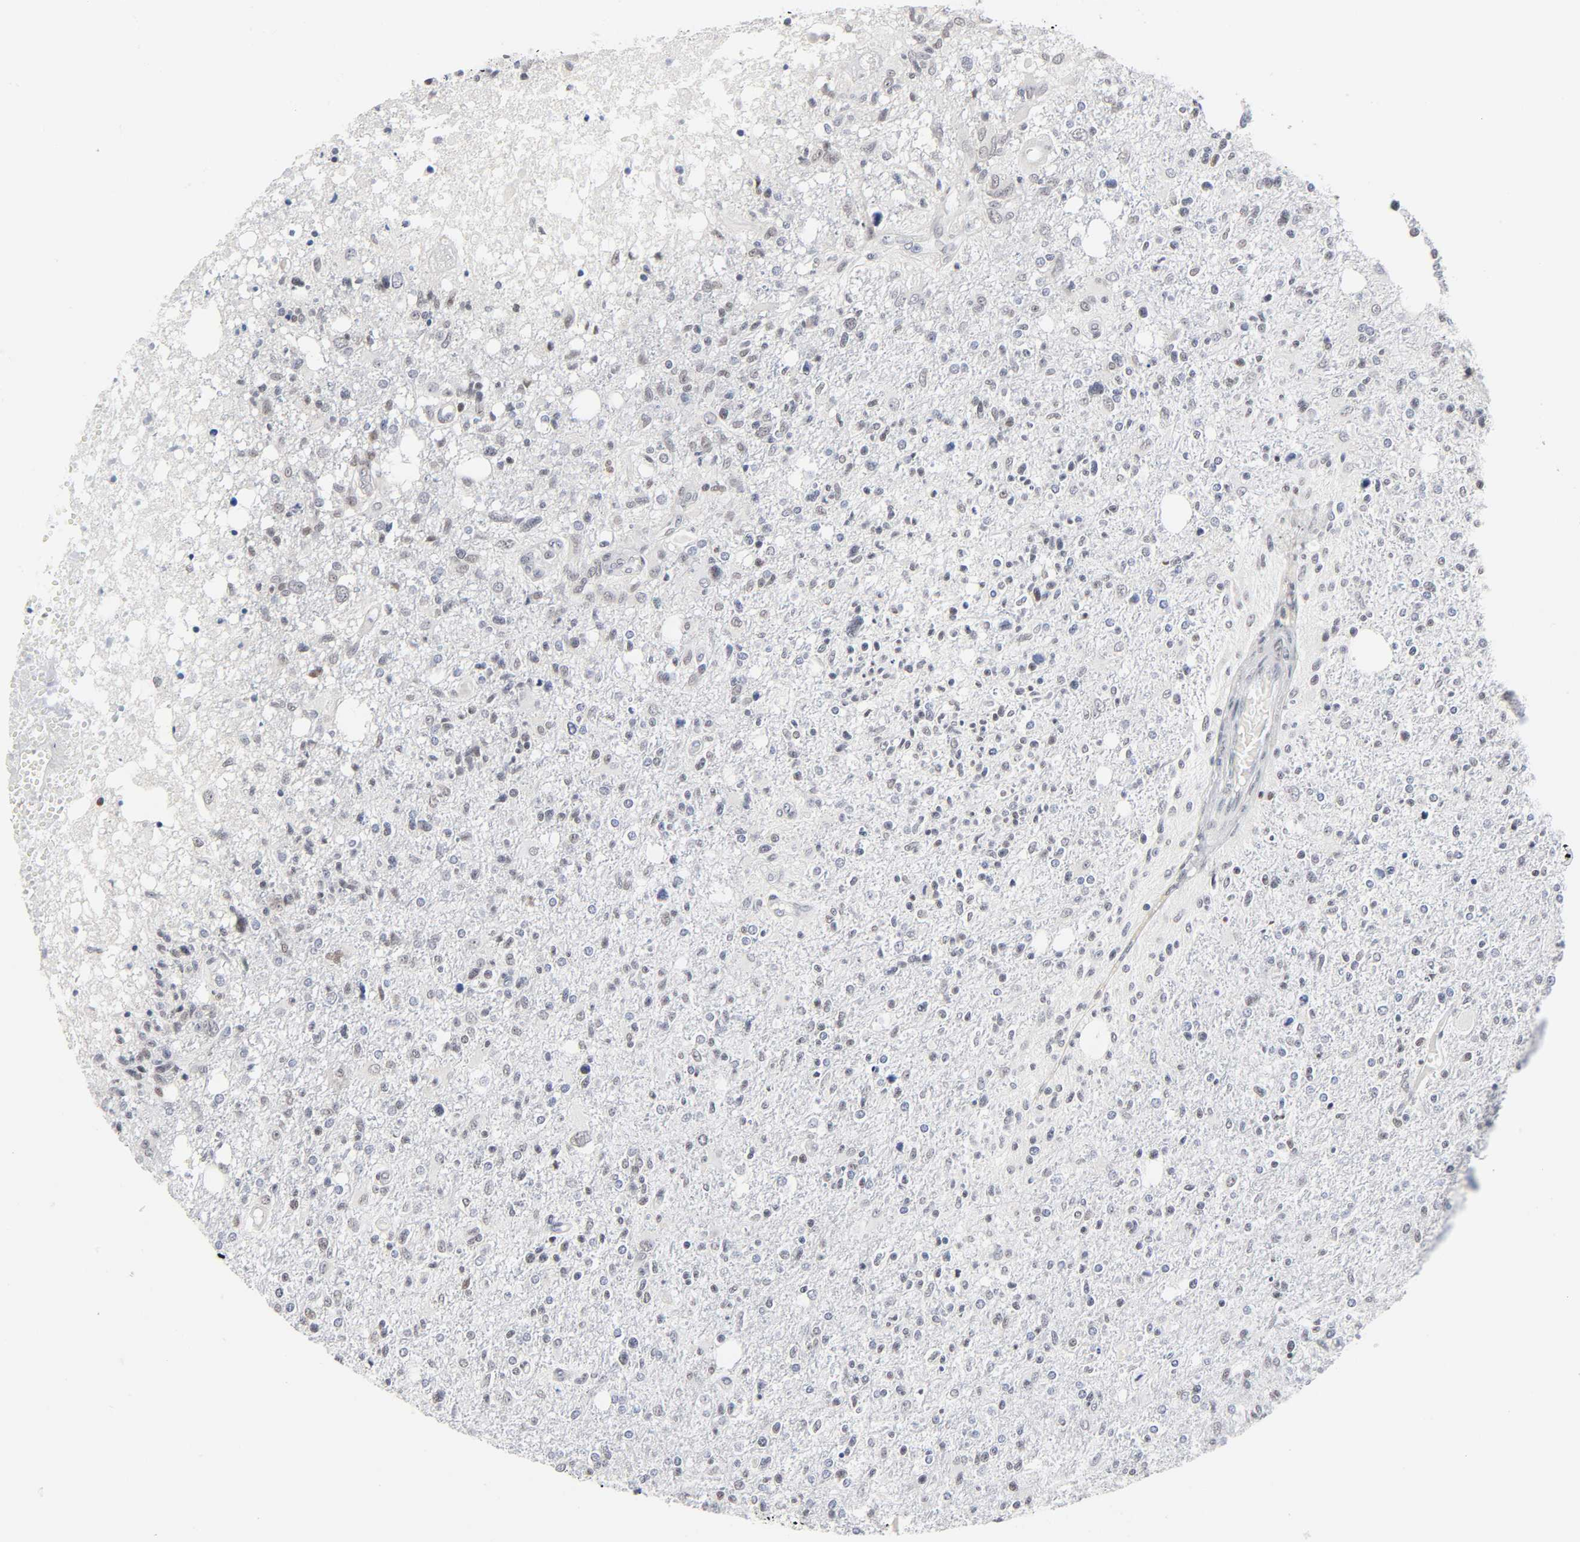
{"staining": {"intensity": "weak", "quantity": "<25%", "location": "nuclear"}, "tissue": "glioma", "cell_type": "Tumor cells", "image_type": "cancer", "snomed": [{"axis": "morphology", "description": "Glioma, malignant, High grade"}, {"axis": "topography", "description": "Cerebral cortex"}], "caption": "Immunohistochemistry of human glioma shows no expression in tumor cells.", "gene": "DIDO1", "patient": {"sex": "male", "age": 76}}